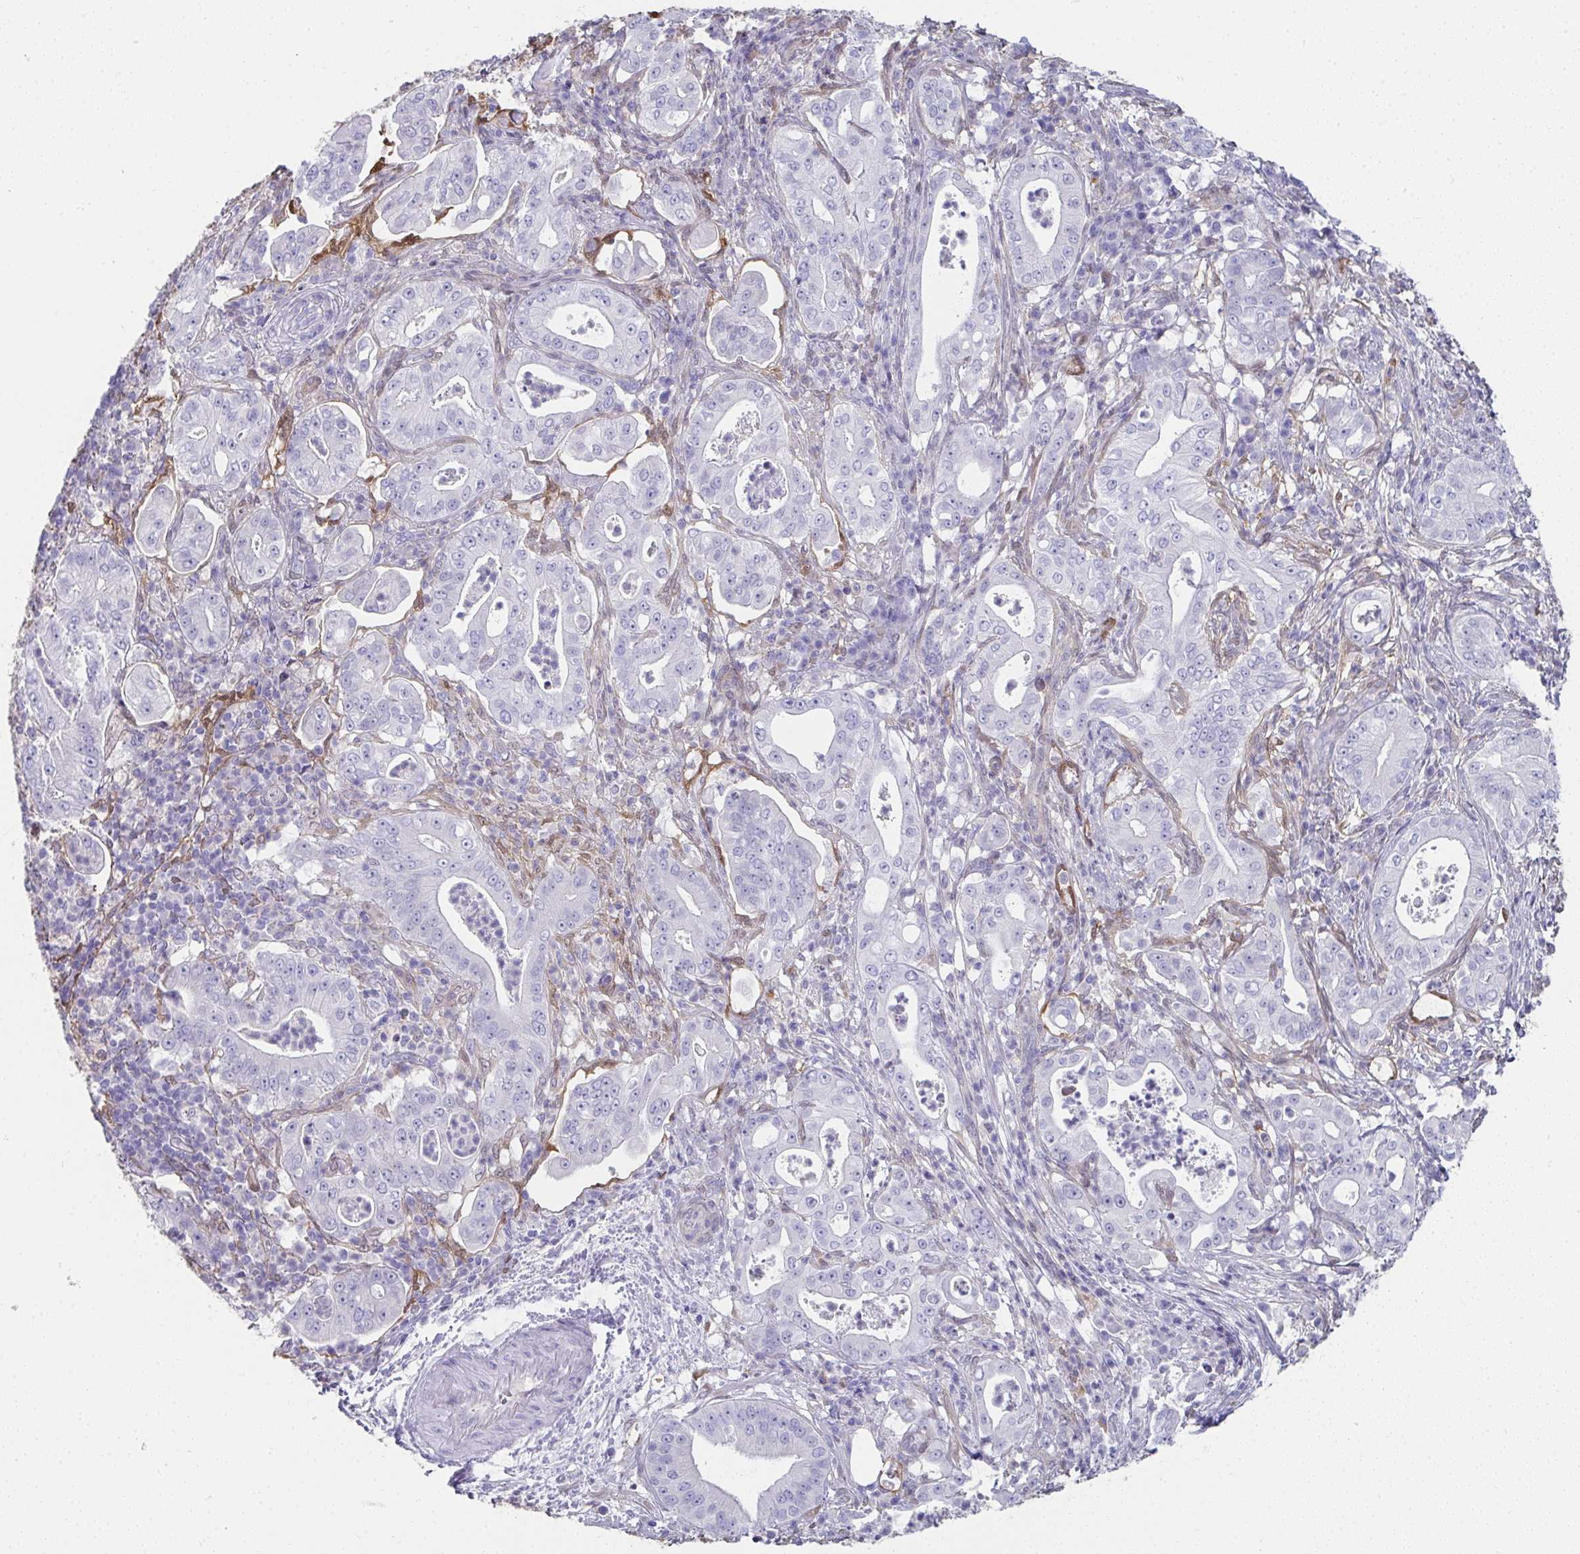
{"staining": {"intensity": "negative", "quantity": "none", "location": "none"}, "tissue": "pancreatic cancer", "cell_type": "Tumor cells", "image_type": "cancer", "snomed": [{"axis": "morphology", "description": "Adenocarcinoma, NOS"}, {"axis": "topography", "description": "Pancreas"}], "caption": "Tumor cells show no significant protein expression in pancreatic cancer.", "gene": "RBP1", "patient": {"sex": "male", "age": 71}}